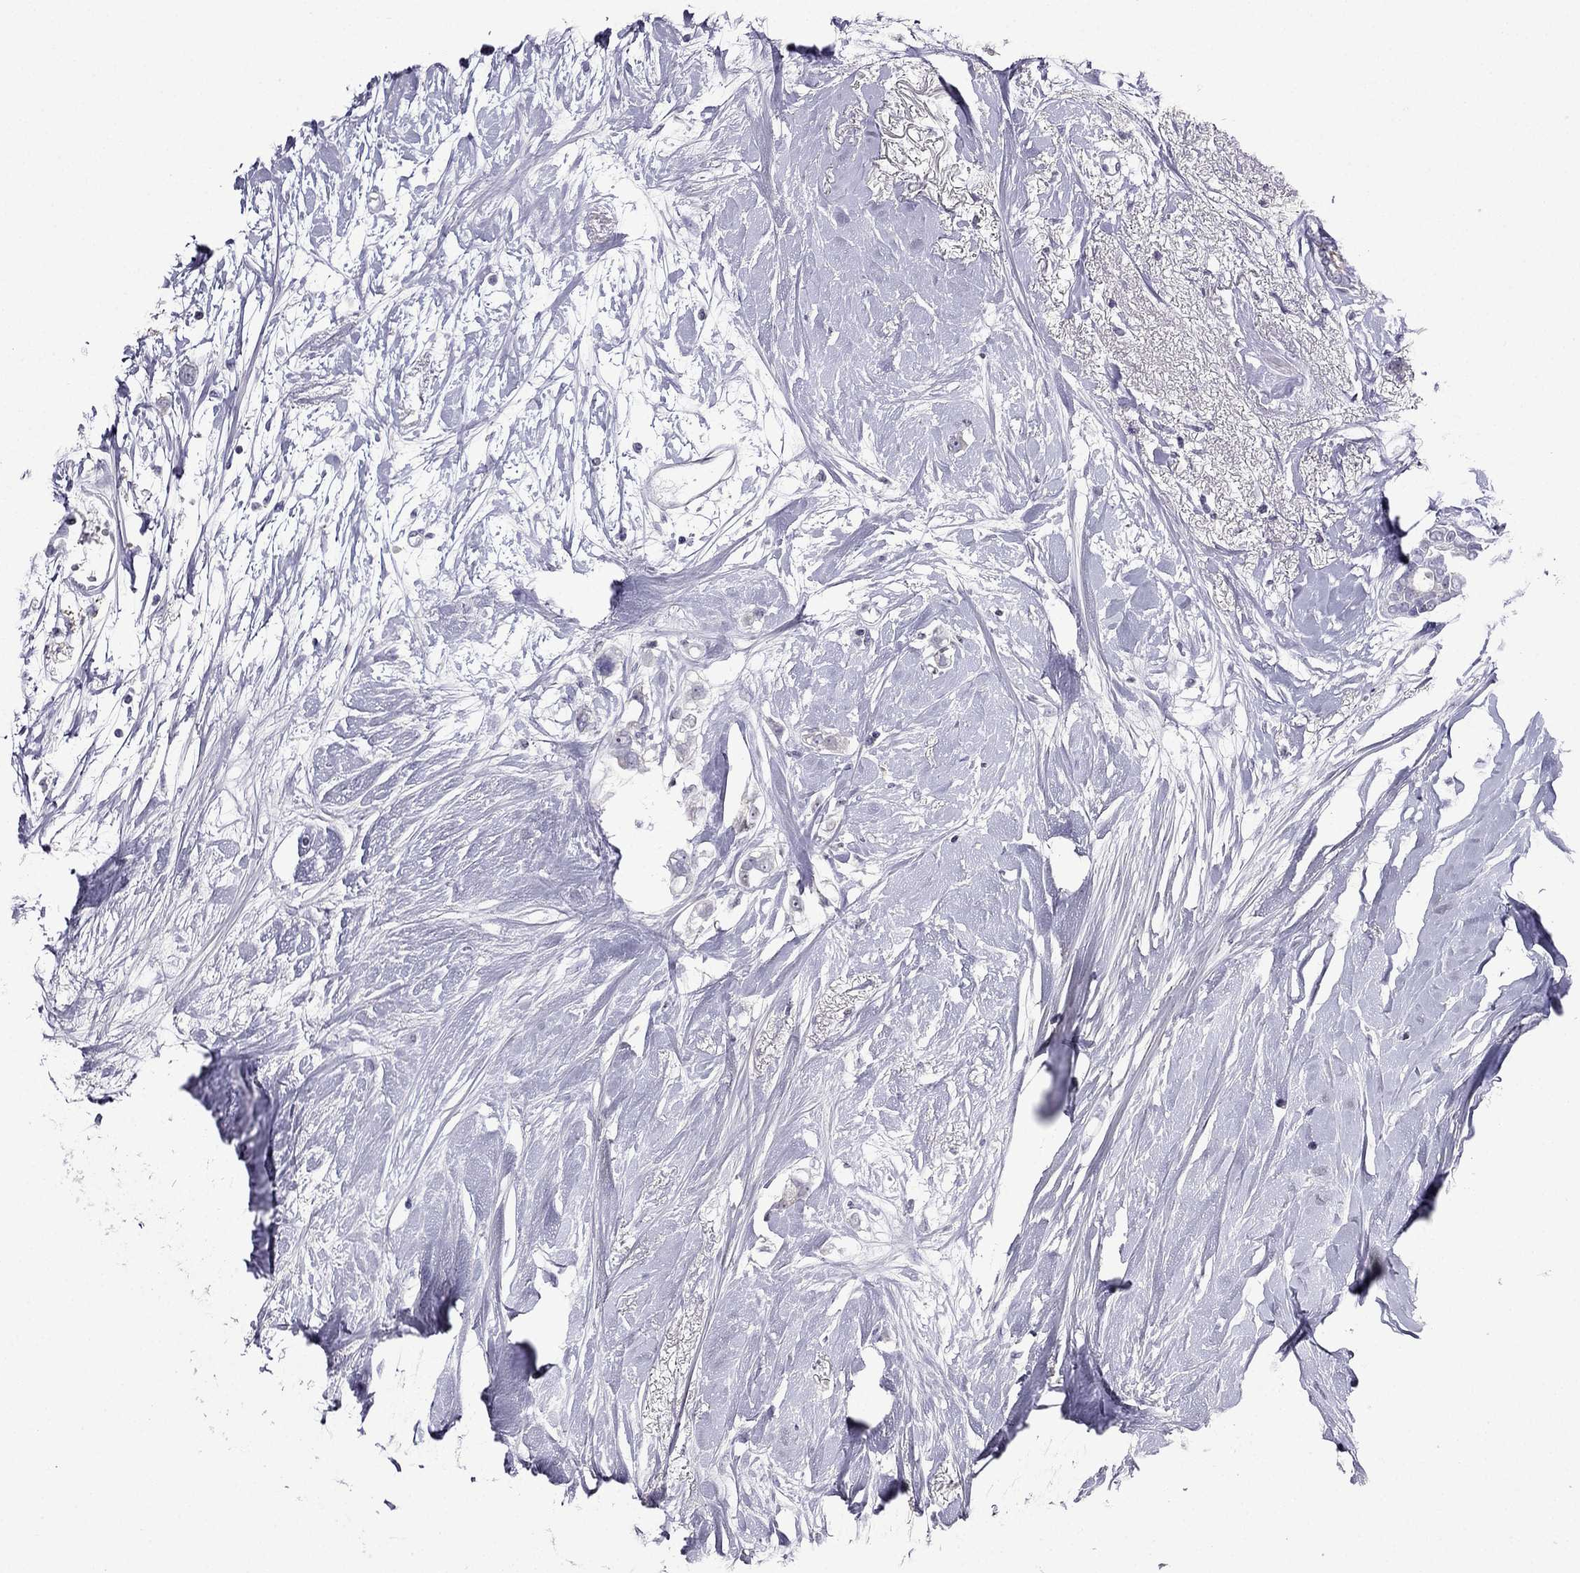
{"staining": {"intensity": "negative", "quantity": "none", "location": "none"}, "tissue": "breast cancer", "cell_type": "Tumor cells", "image_type": "cancer", "snomed": [{"axis": "morphology", "description": "Duct carcinoma"}, {"axis": "topography", "description": "Breast"}], "caption": "Protein analysis of invasive ductal carcinoma (breast) demonstrates no significant expression in tumor cells. The staining was performed using DAB to visualize the protein expression in brown, while the nuclei were stained in blue with hematoxylin (Magnification: 20x).", "gene": "POM121L12", "patient": {"sex": "female", "age": 40}}